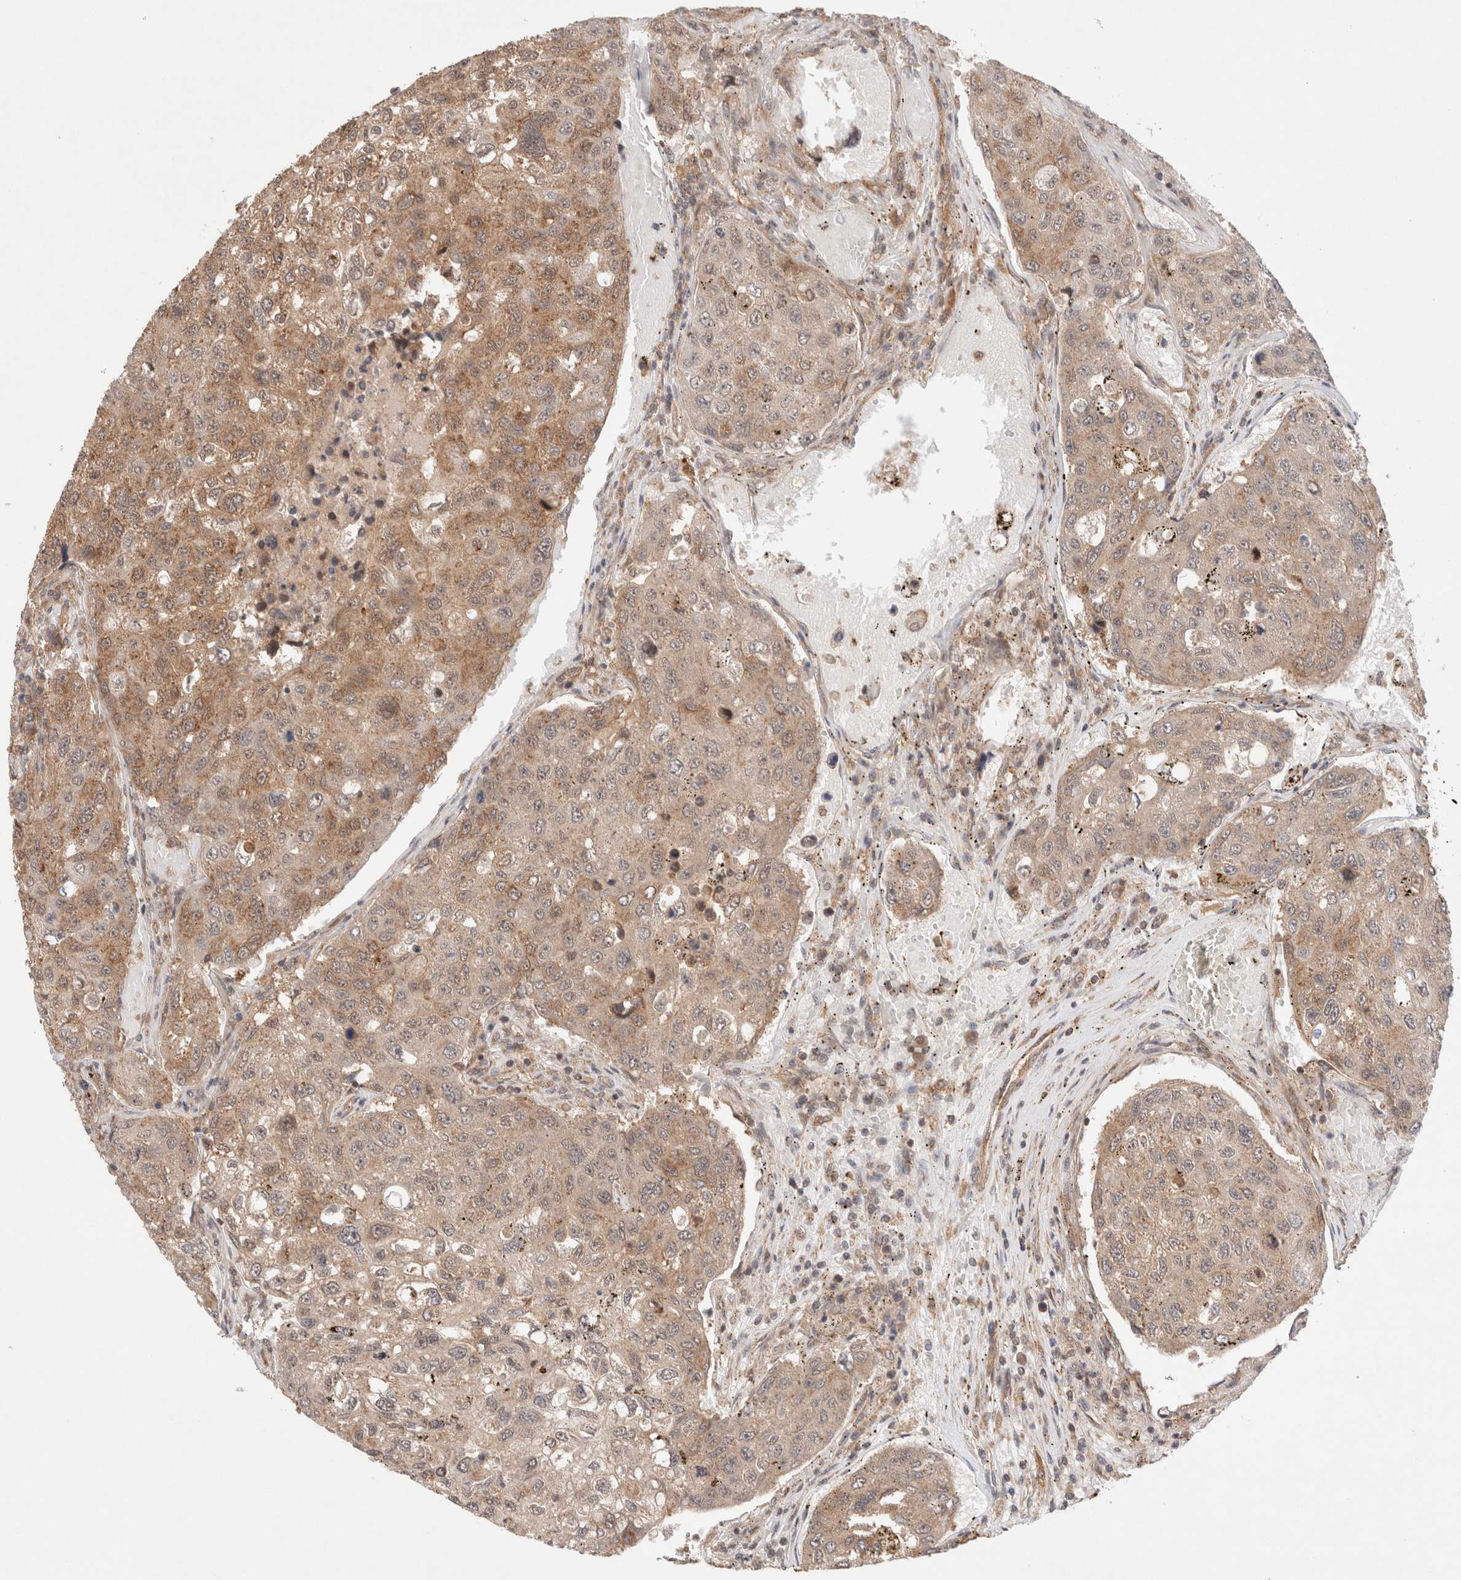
{"staining": {"intensity": "moderate", "quantity": ">75%", "location": "cytoplasmic/membranous"}, "tissue": "urothelial cancer", "cell_type": "Tumor cells", "image_type": "cancer", "snomed": [{"axis": "morphology", "description": "Urothelial carcinoma, High grade"}, {"axis": "topography", "description": "Lymph node"}, {"axis": "topography", "description": "Urinary bladder"}], "caption": "About >75% of tumor cells in human high-grade urothelial carcinoma exhibit moderate cytoplasmic/membranous protein staining as visualized by brown immunohistochemical staining.", "gene": "SIKE1", "patient": {"sex": "male", "age": 51}}